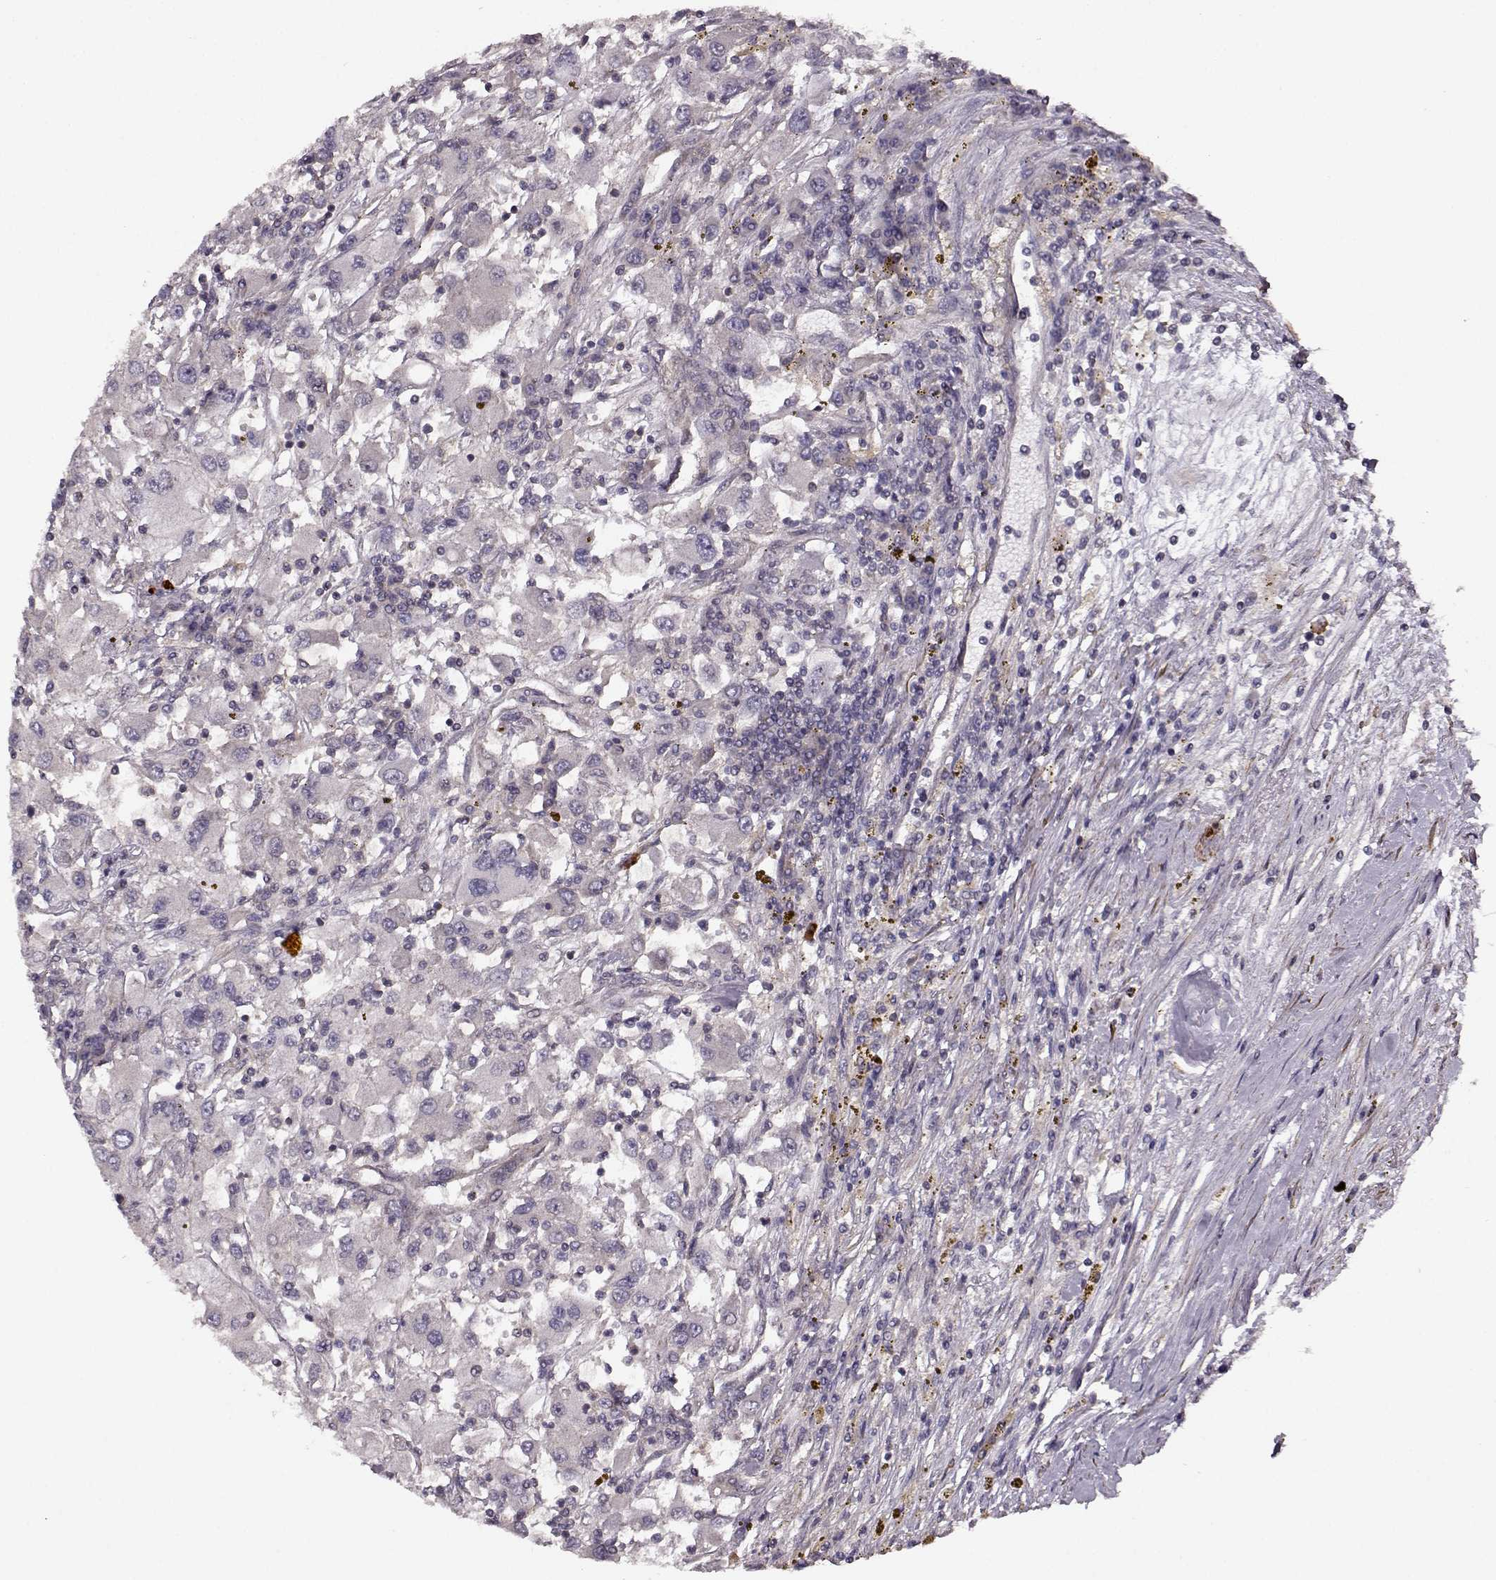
{"staining": {"intensity": "weak", "quantity": "25%-75%", "location": "cytoplasmic/membranous"}, "tissue": "renal cancer", "cell_type": "Tumor cells", "image_type": "cancer", "snomed": [{"axis": "morphology", "description": "Adenocarcinoma, NOS"}, {"axis": "topography", "description": "Kidney"}], "caption": "A brown stain highlights weak cytoplasmic/membranous staining of a protein in renal adenocarcinoma tumor cells.", "gene": "SLAIN2", "patient": {"sex": "female", "age": 67}}